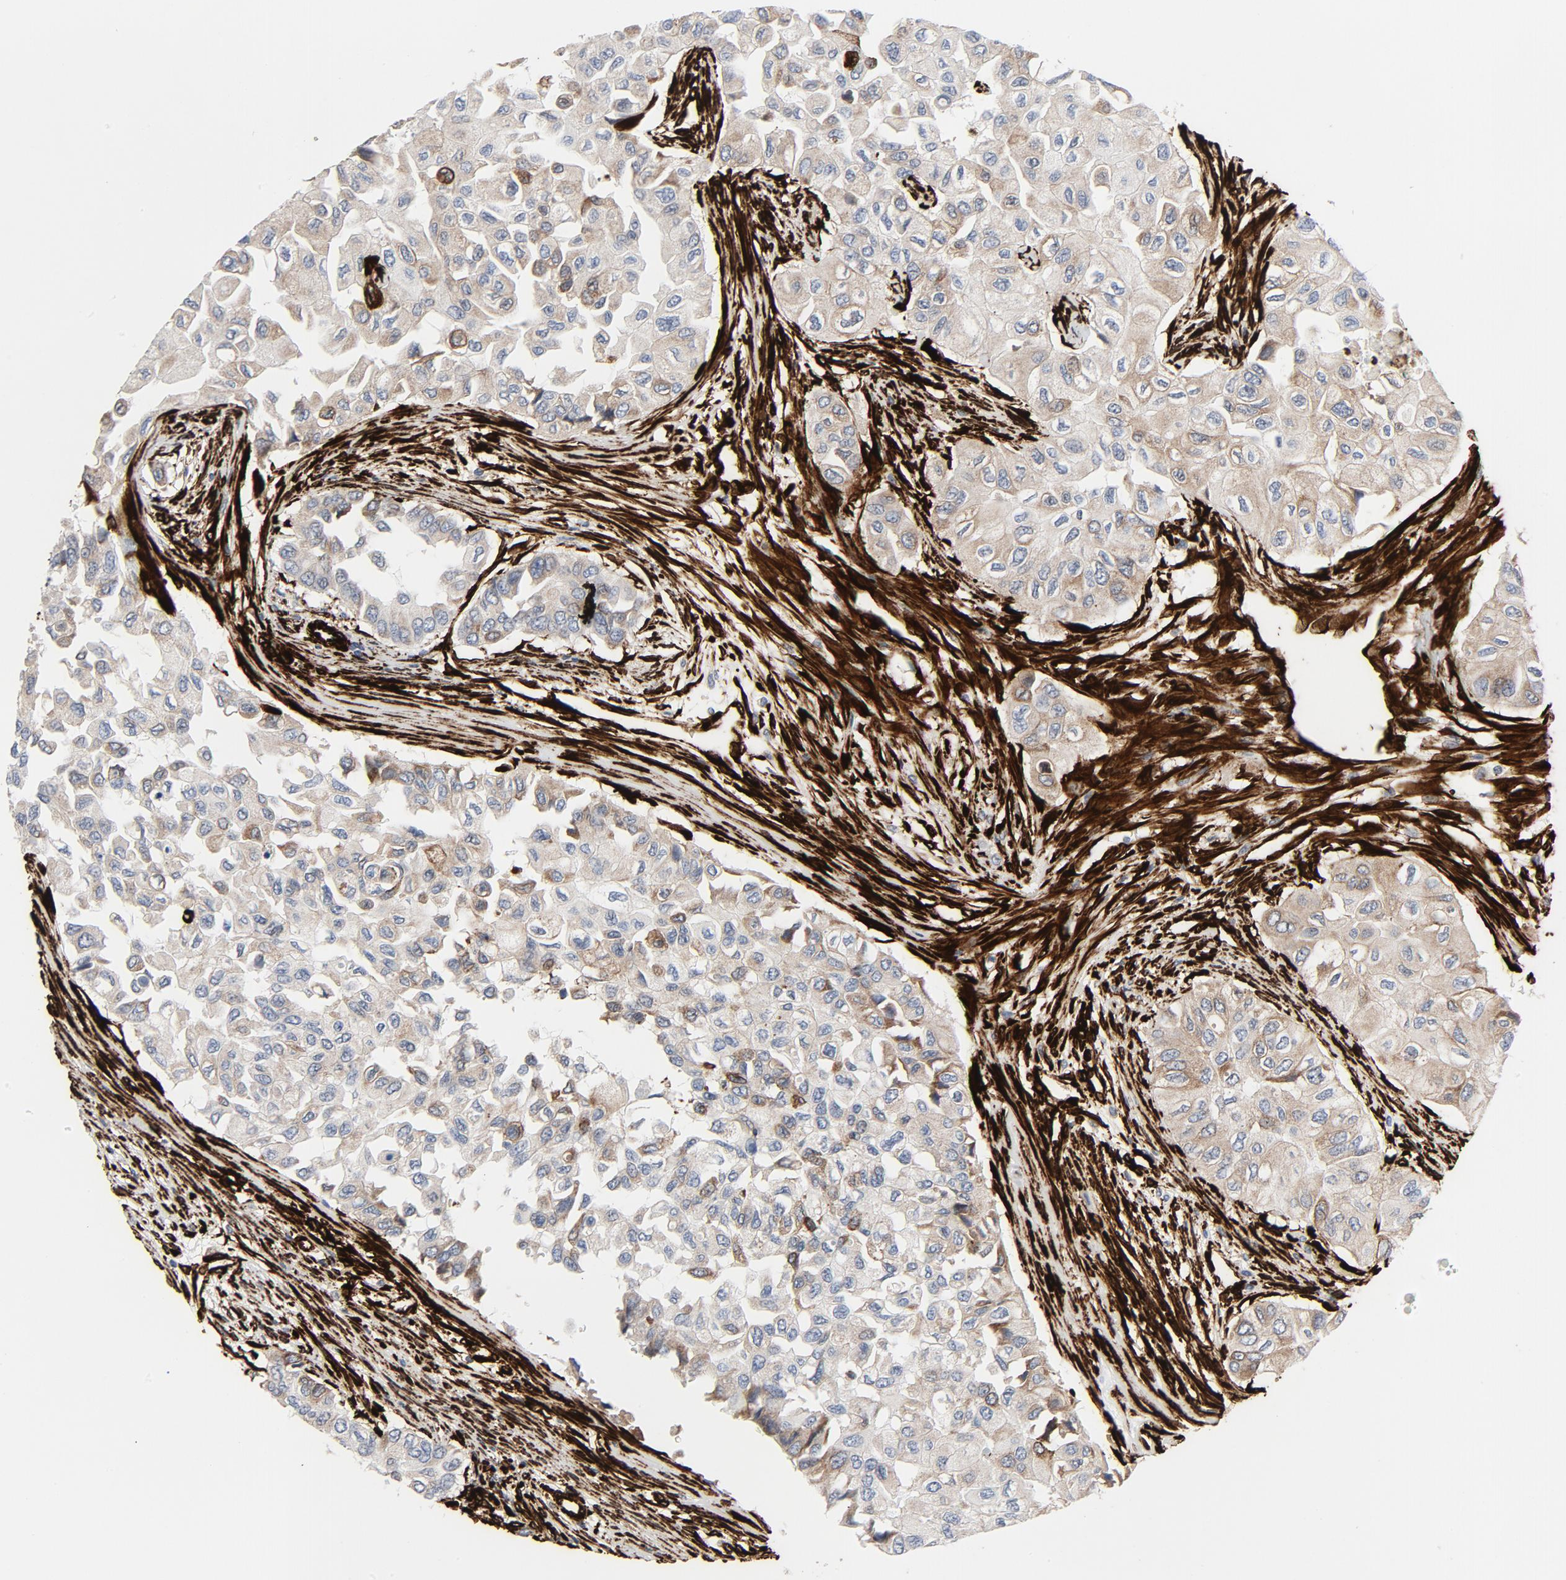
{"staining": {"intensity": "weak", "quantity": ">75%", "location": "cytoplasmic/membranous"}, "tissue": "breast cancer", "cell_type": "Tumor cells", "image_type": "cancer", "snomed": [{"axis": "morphology", "description": "Duct carcinoma"}, {"axis": "topography", "description": "Breast"}], "caption": "Immunohistochemical staining of human breast cancer (intraductal carcinoma) shows low levels of weak cytoplasmic/membranous protein positivity in approximately >75% of tumor cells. (DAB (3,3'-diaminobenzidine) IHC with brightfield microscopy, high magnification).", "gene": "SERPINH1", "patient": {"sex": "female", "age": 37}}